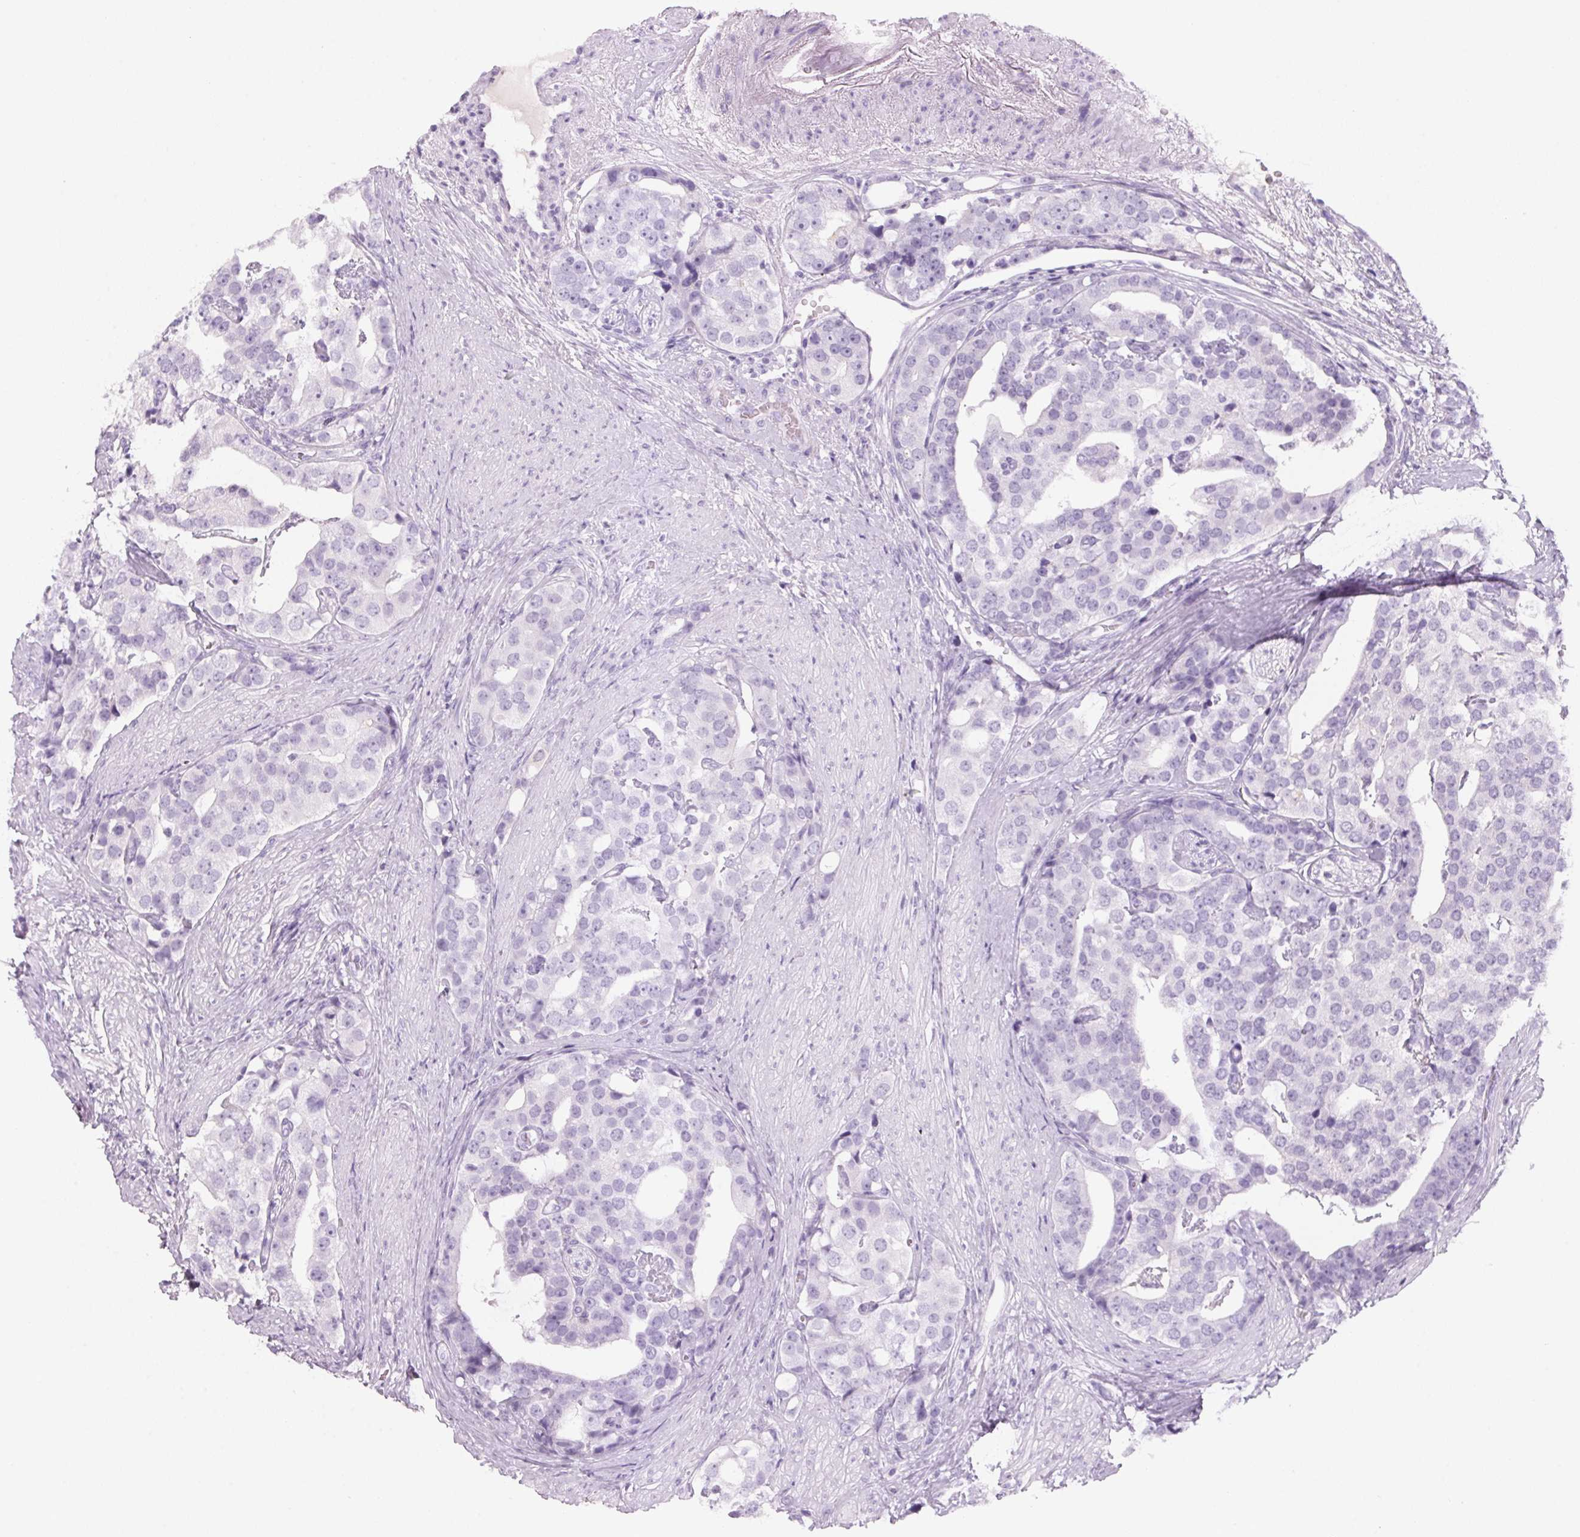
{"staining": {"intensity": "negative", "quantity": "none", "location": "none"}, "tissue": "prostate cancer", "cell_type": "Tumor cells", "image_type": "cancer", "snomed": [{"axis": "morphology", "description": "Adenocarcinoma, High grade"}, {"axis": "topography", "description": "Prostate"}], "caption": "High magnification brightfield microscopy of prostate cancer (adenocarcinoma (high-grade)) stained with DAB (brown) and counterstained with hematoxylin (blue): tumor cells show no significant expression.", "gene": "ADAM20", "patient": {"sex": "male", "age": 71}}